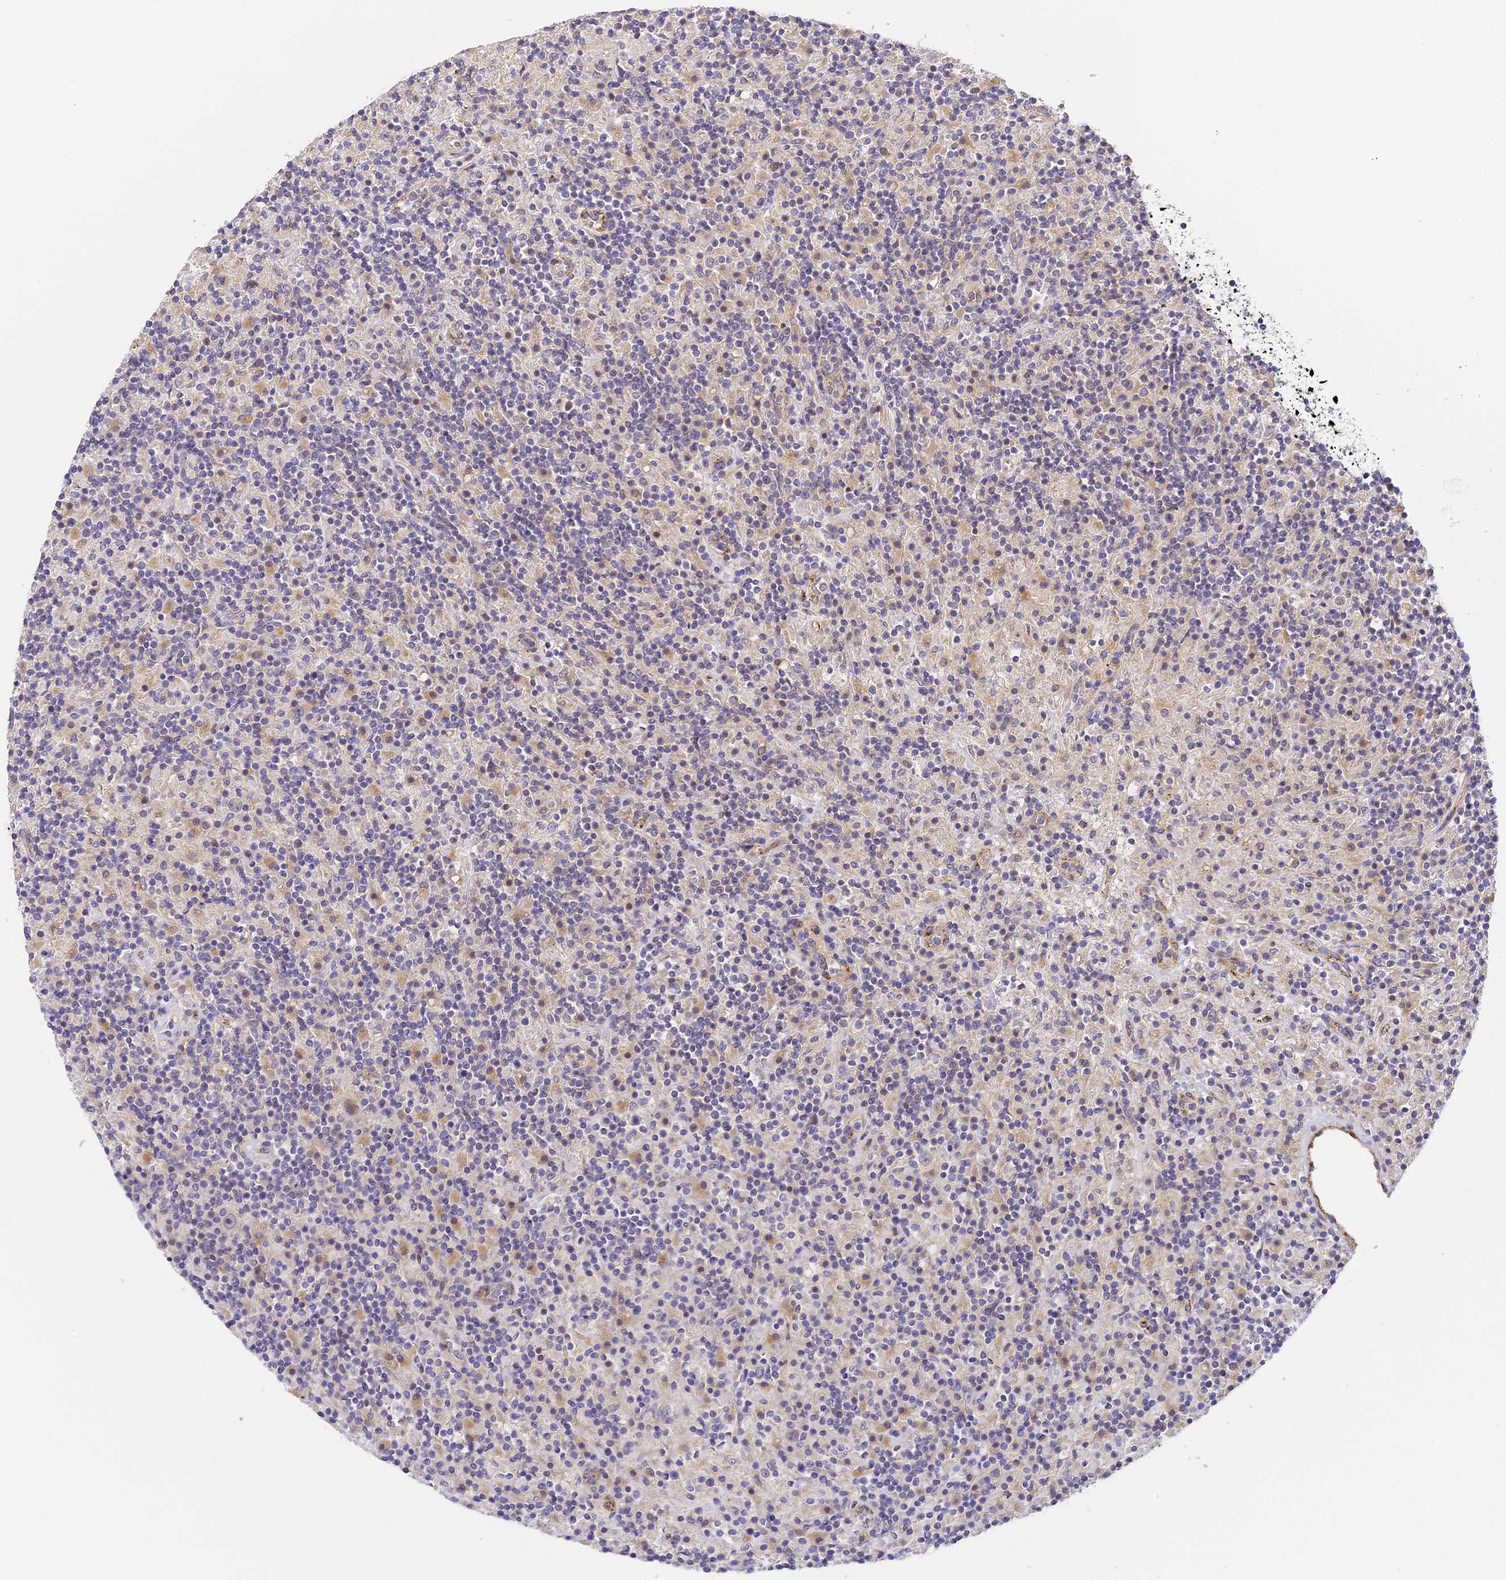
{"staining": {"intensity": "negative", "quantity": "none", "location": "none"}, "tissue": "lymphoma", "cell_type": "Tumor cells", "image_type": "cancer", "snomed": [{"axis": "morphology", "description": "Hodgkin's disease, NOS"}, {"axis": "topography", "description": "Lymph node"}], "caption": "An immunohistochemistry (IHC) histopathology image of Hodgkin's disease is shown. There is no staining in tumor cells of Hodgkin's disease. Brightfield microscopy of IHC stained with DAB (brown) and hematoxylin (blue), captured at high magnification.", "gene": "DNAAF10", "patient": {"sex": "male", "age": 70}}